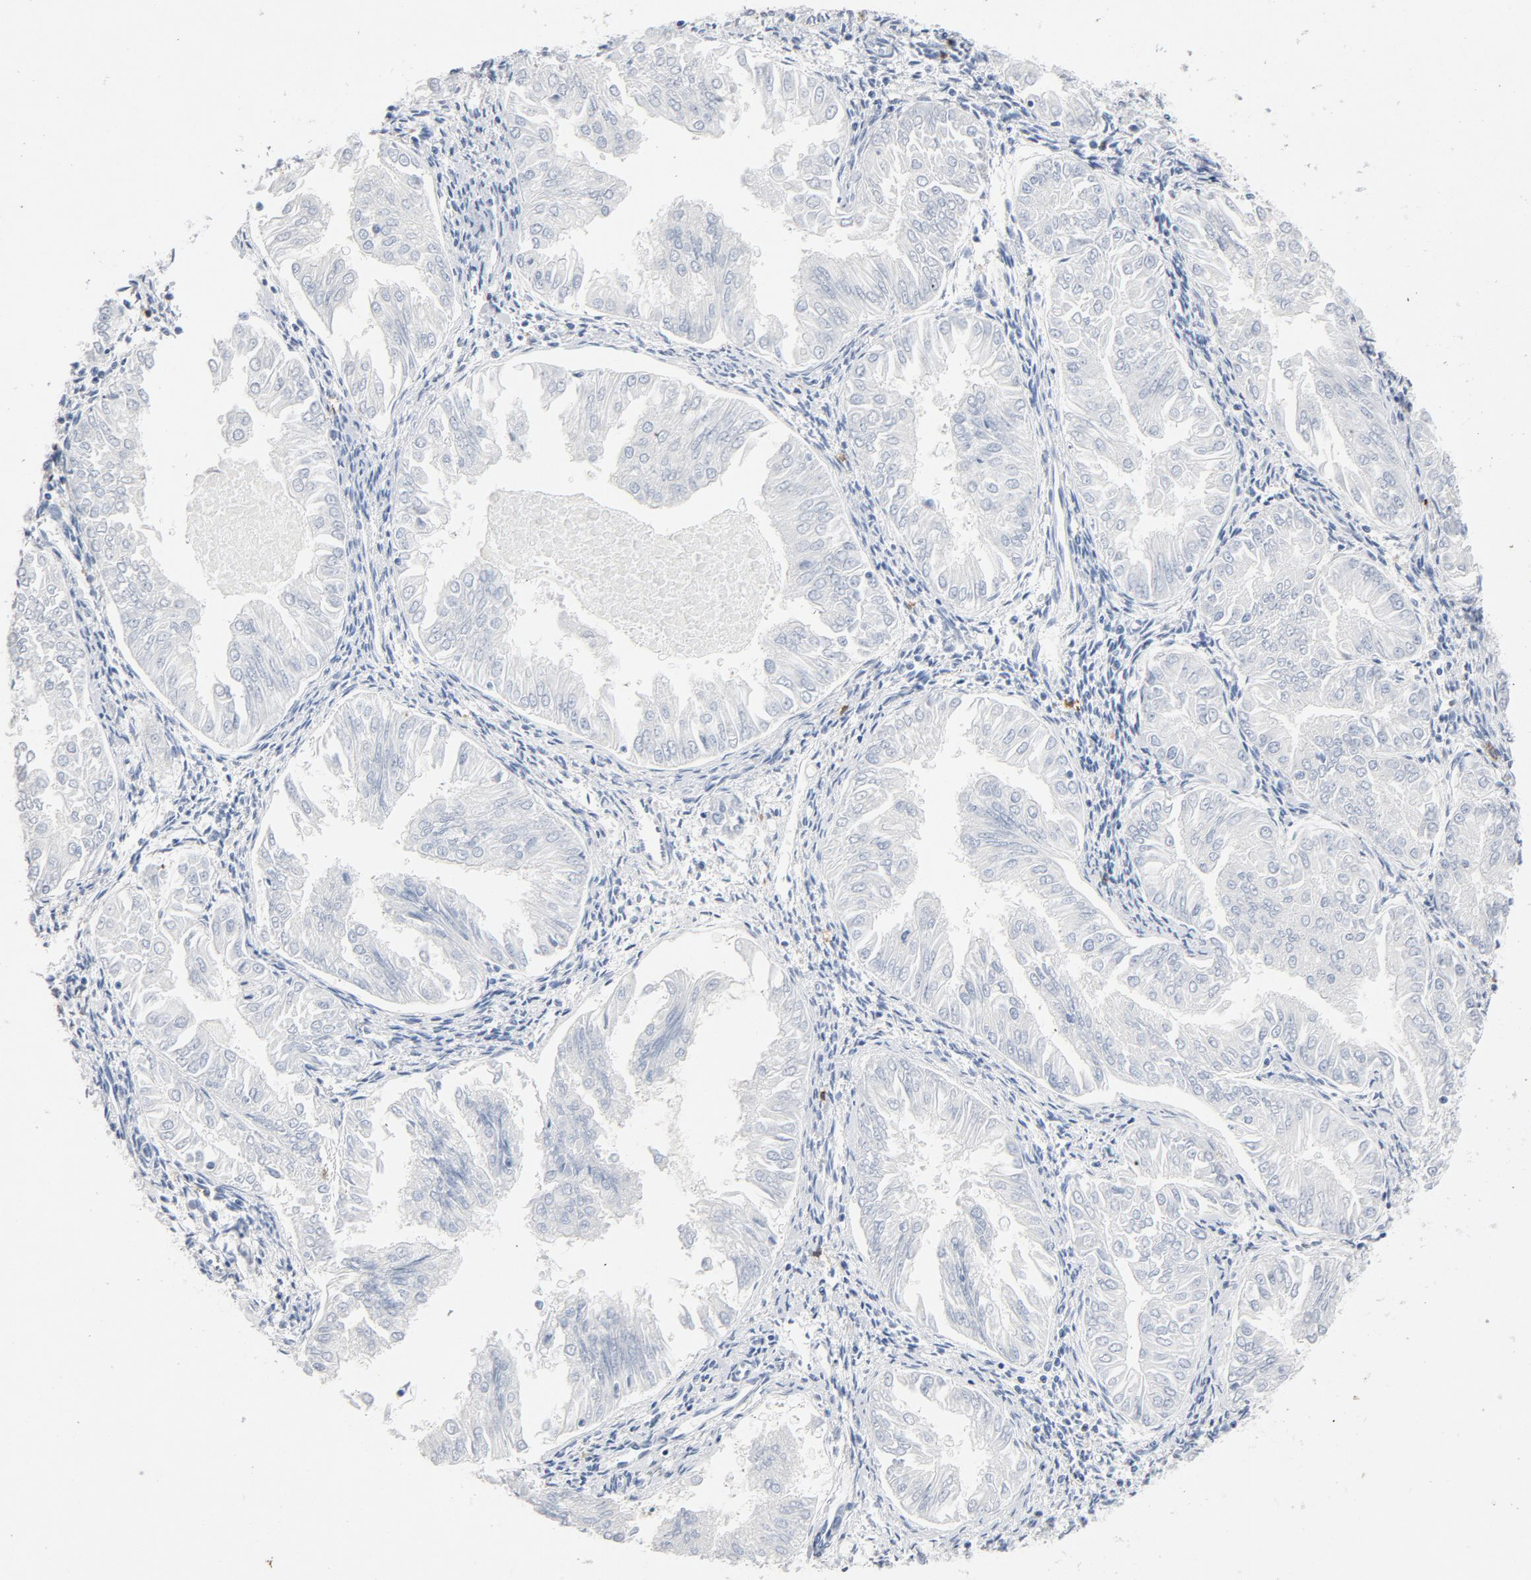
{"staining": {"intensity": "negative", "quantity": "none", "location": "none"}, "tissue": "endometrial cancer", "cell_type": "Tumor cells", "image_type": "cancer", "snomed": [{"axis": "morphology", "description": "Adenocarcinoma, NOS"}, {"axis": "topography", "description": "Endometrium"}], "caption": "DAB (3,3'-diaminobenzidine) immunohistochemical staining of human endometrial adenocarcinoma shows no significant expression in tumor cells.", "gene": "PTPRB", "patient": {"sex": "female", "age": 53}}